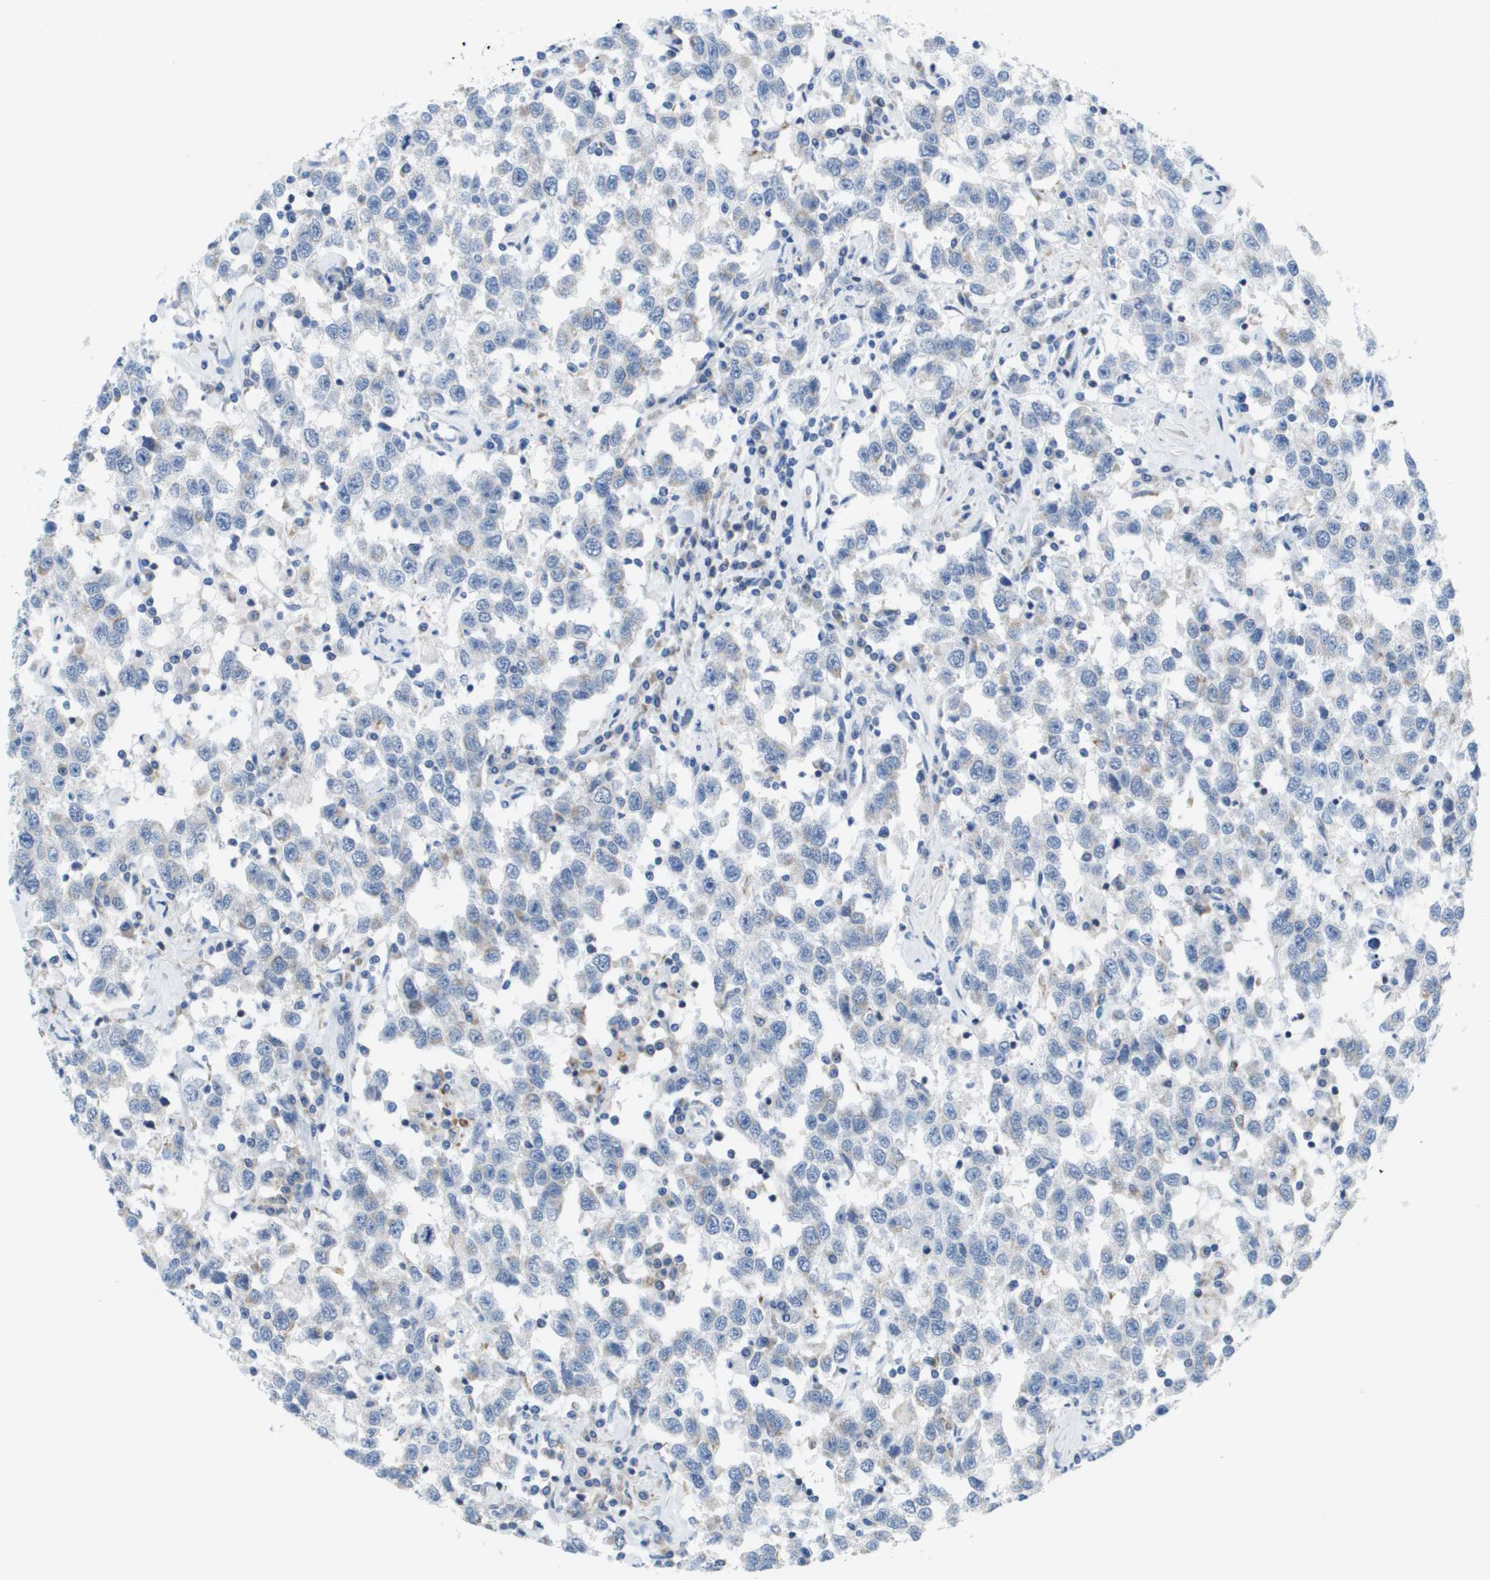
{"staining": {"intensity": "negative", "quantity": "none", "location": "none"}, "tissue": "testis cancer", "cell_type": "Tumor cells", "image_type": "cancer", "snomed": [{"axis": "morphology", "description": "Seminoma, NOS"}, {"axis": "topography", "description": "Testis"}], "caption": "The immunohistochemistry micrograph has no significant expression in tumor cells of testis cancer tissue.", "gene": "PTDSS1", "patient": {"sex": "male", "age": 41}}